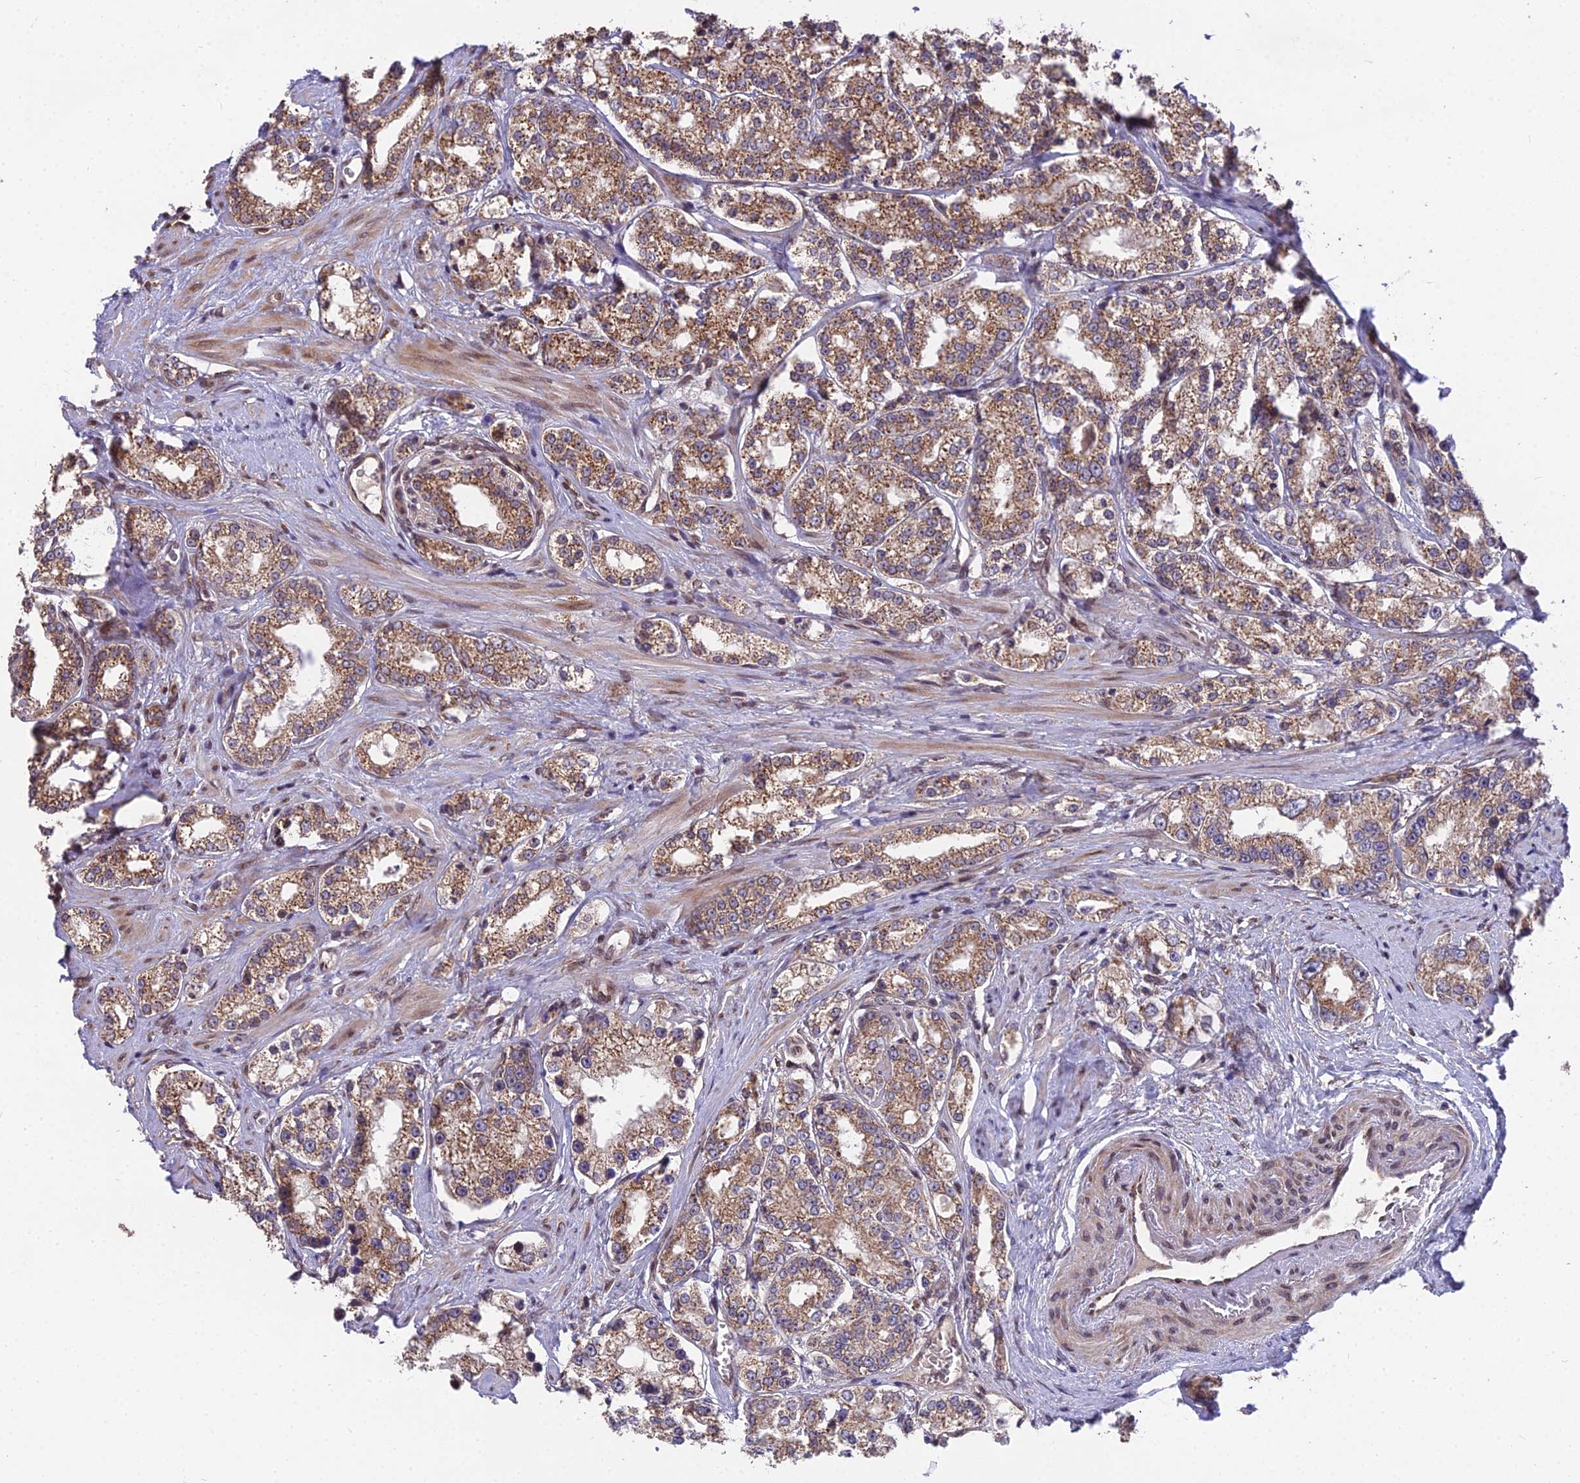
{"staining": {"intensity": "moderate", "quantity": ">75%", "location": "cytoplasmic/membranous"}, "tissue": "prostate cancer", "cell_type": "Tumor cells", "image_type": "cancer", "snomed": [{"axis": "morphology", "description": "Normal tissue, NOS"}, {"axis": "morphology", "description": "Adenocarcinoma, High grade"}, {"axis": "topography", "description": "Prostate"}], "caption": "Immunohistochemistry (IHC) photomicrograph of prostate cancer (adenocarcinoma (high-grade)) stained for a protein (brown), which shows medium levels of moderate cytoplasmic/membranous expression in approximately >75% of tumor cells.", "gene": "CYP2R1", "patient": {"sex": "male", "age": 83}}